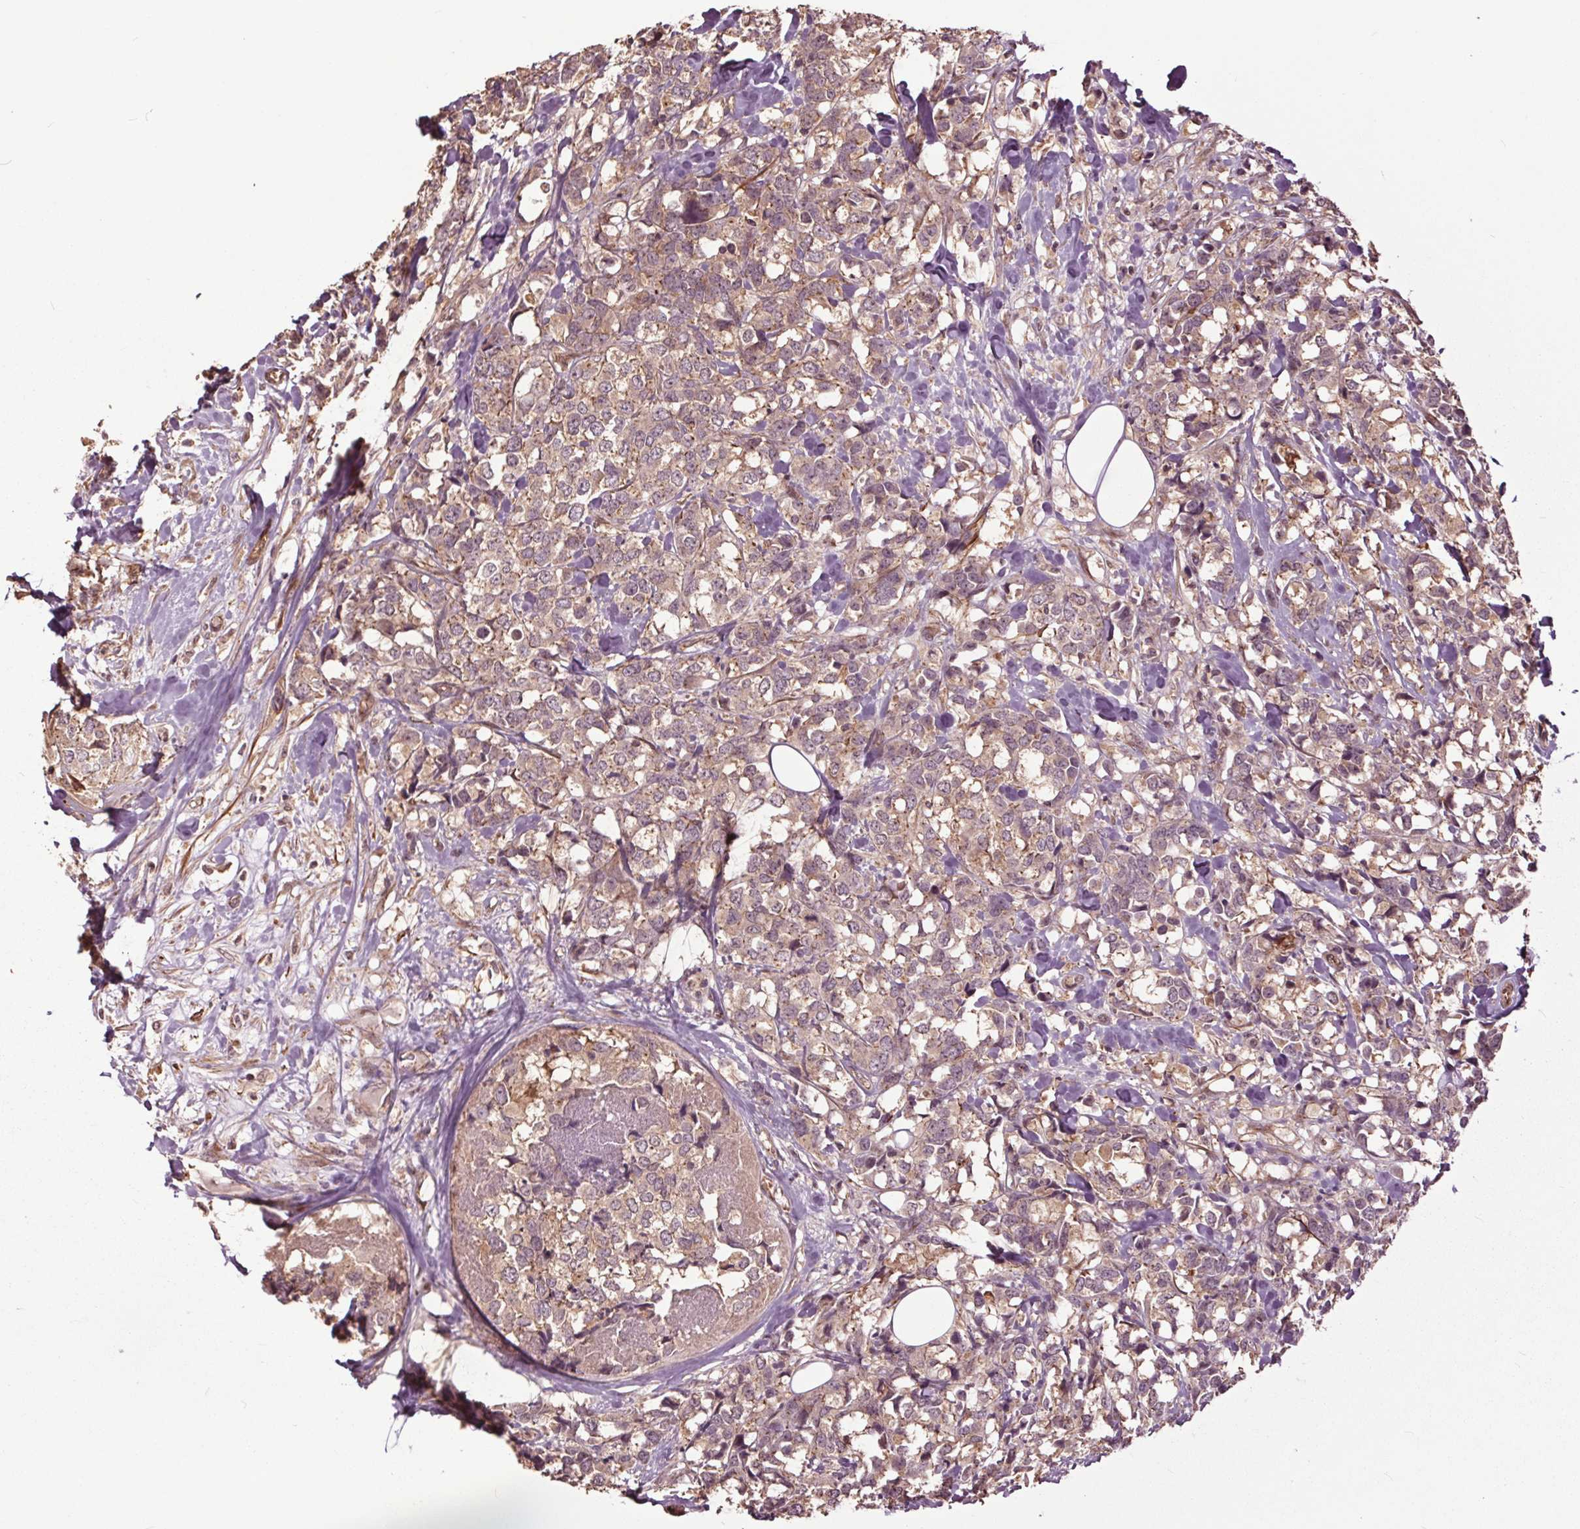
{"staining": {"intensity": "weak", "quantity": ">75%", "location": "cytoplasmic/membranous"}, "tissue": "breast cancer", "cell_type": "Tumor cells", "image_type": "cancer", "snomed": [{"axis": "morphology", "description": "Lobular carcinoma"}, {"axis": "topography", "description": "Breast"}], "caption": "Immunohistochemical staining of human lobular carcinoma (breast) displays weak cytoplasmic/membranous protein expression in approximately >75% of tumor cells.", "gene": "CEP95", "patient": {"sex": "female", "age": 59}}